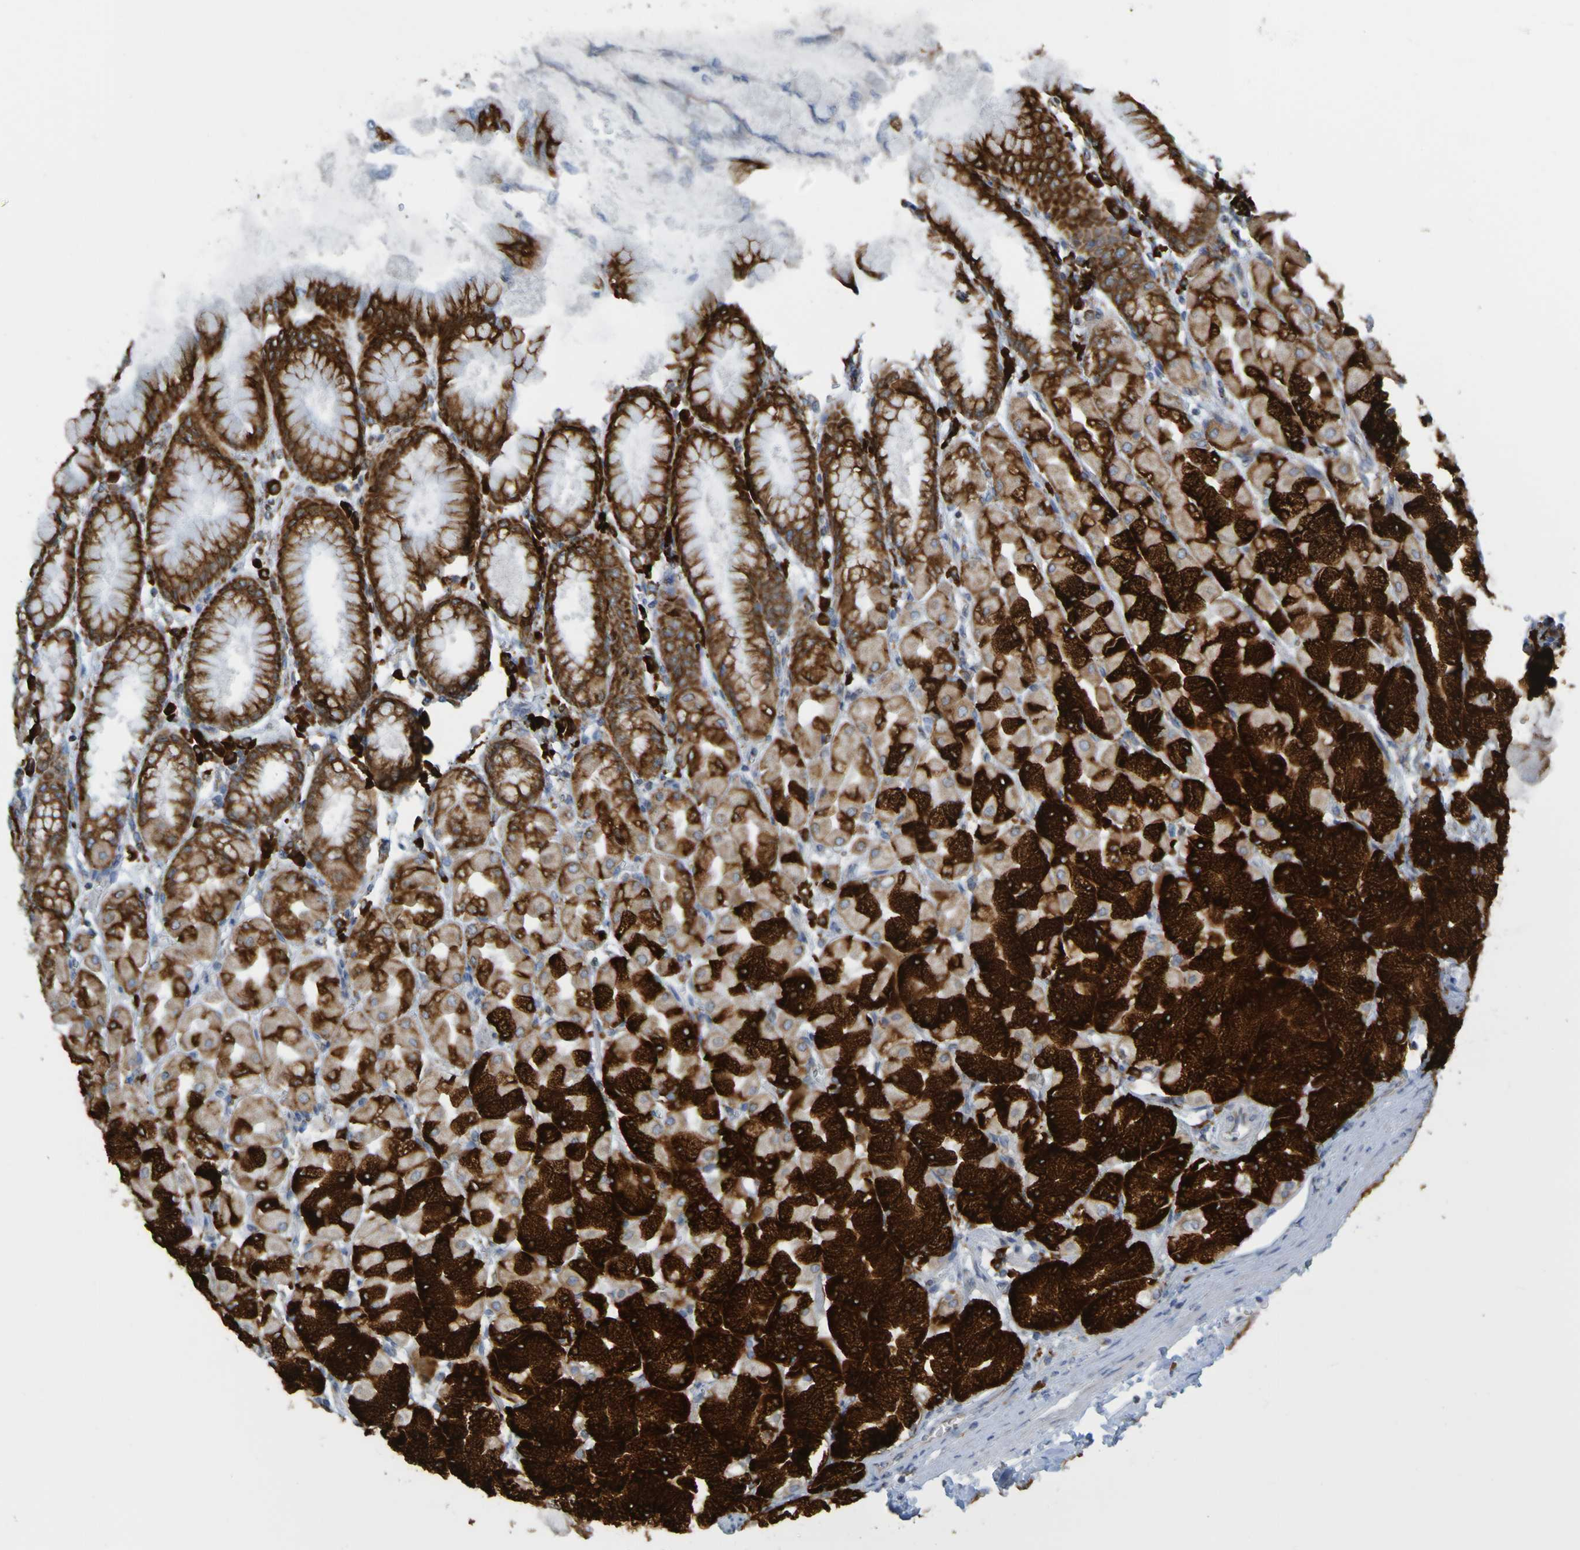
{"staining": {"intensity": "strong", "quantity": "25%-75%", "location": "cytoplasmic/membranous"}, "tissue": "stomach", "cell_type": "Glandular cells", "image_type": "normal", "snomed": [{"axis": "morphology", "description": "Normal tissue, NOS"}, {"axis": "topography", "description": "Stomach, upper"}], "caption": "The image displays immunohistochemical staining of normal stomach. There is strong cytoplasmic/membranous staining is identified in approximately 25%-75% of glandular cells. The protein of interest is shown in brown color, while the nuclei are stained blue.", "gene": "SSR1", "patient": {"sex": "female", "age": 56}}